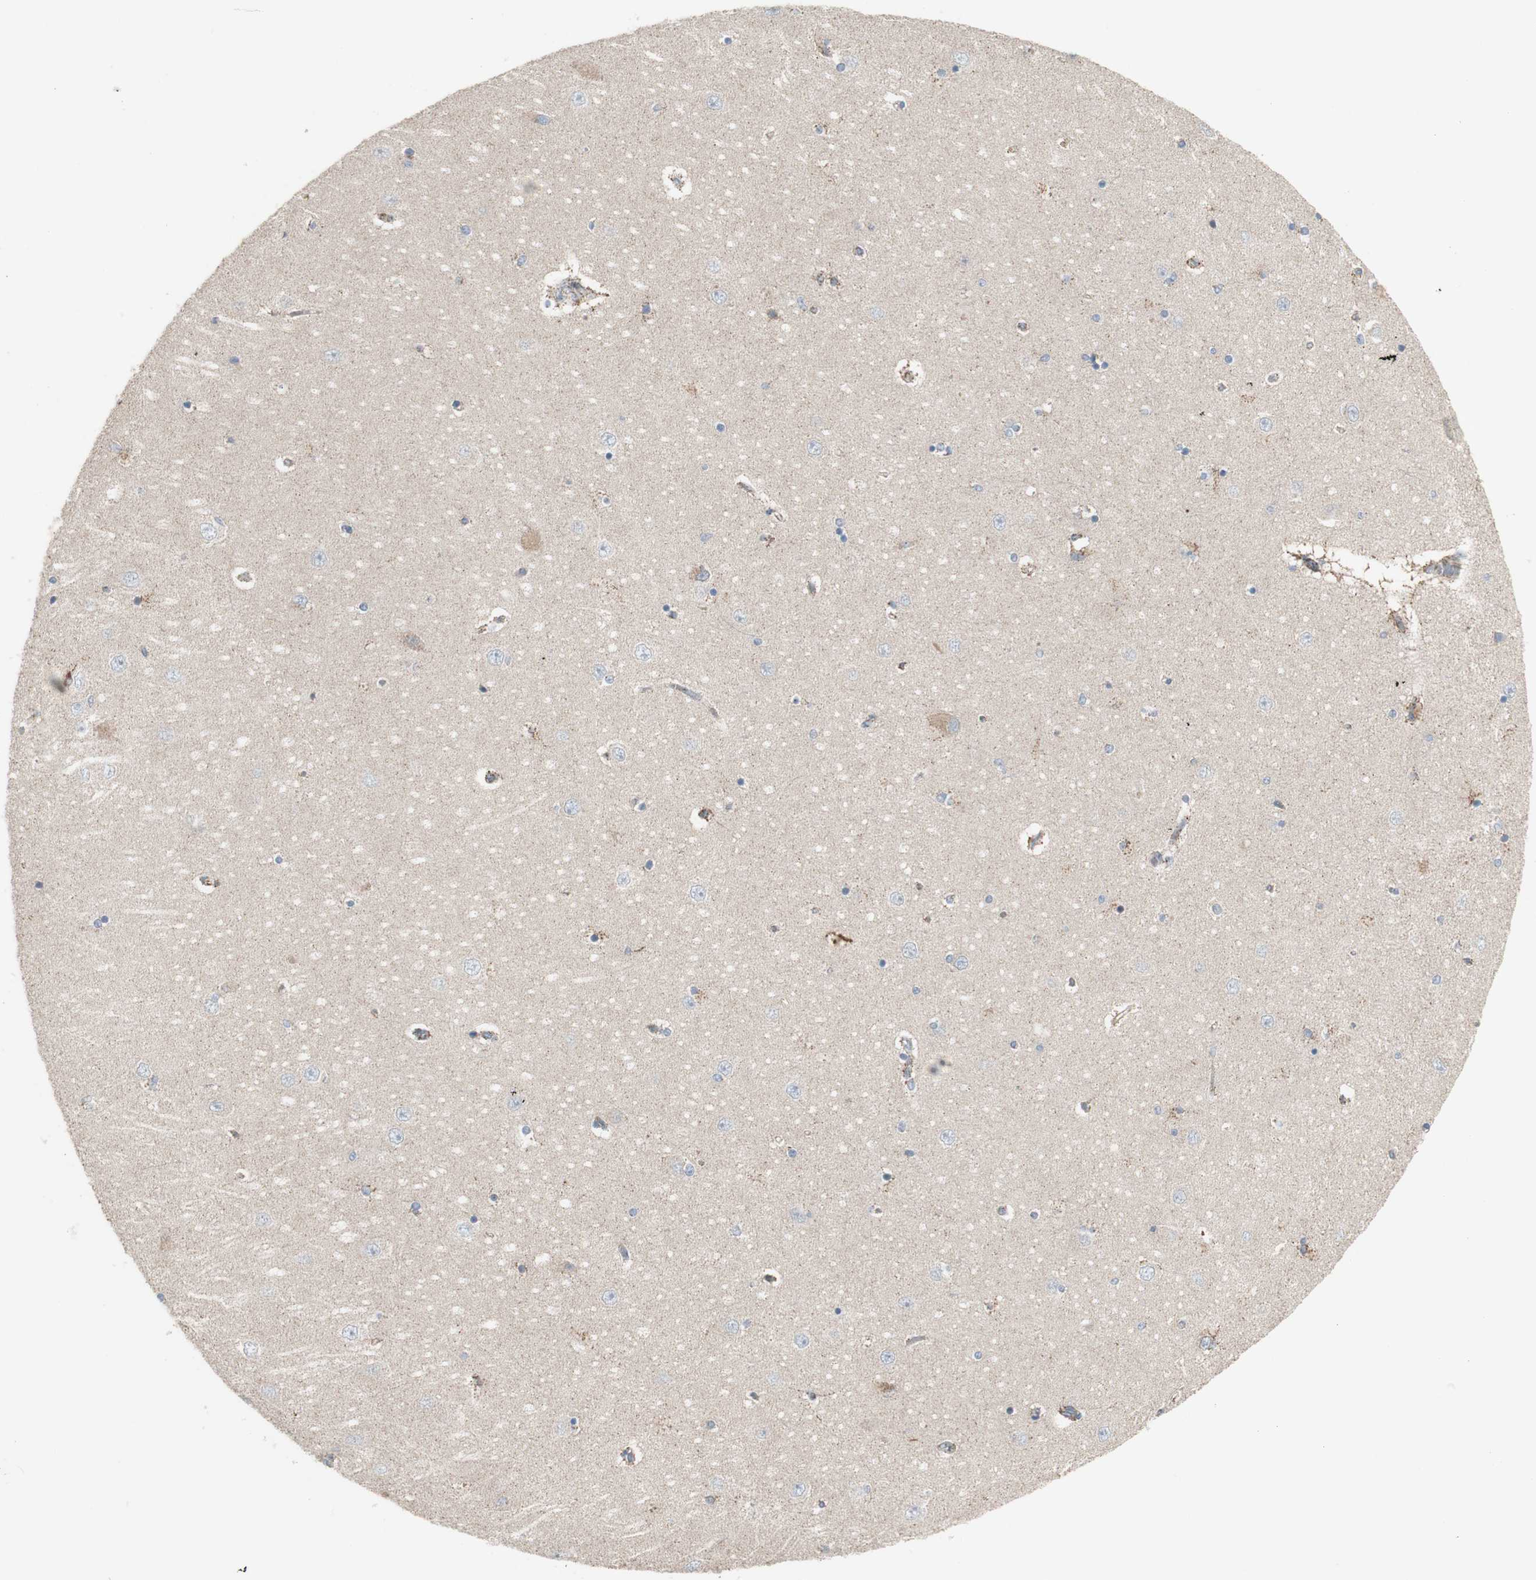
{"staining": {"intensity": "weak", "quantity": "<25%", "location": "cytoplasmic/membranous"}, "tissue": "hippocampus", "cell_type": "Glial cells", "image_type": "normal", "snomed": [{"axis": "morphology", "description": "Normal tissue, NOS"}, {"axis": "topography", "description": "Hippocampus"}], "caption": "Glial cells show no significant positivity in normal hippocampus. (Brightfield microscopy of DAB IHC at high magnification).", "gene": "C3orf52", "patient": {"sex": "female", "age": 54}}